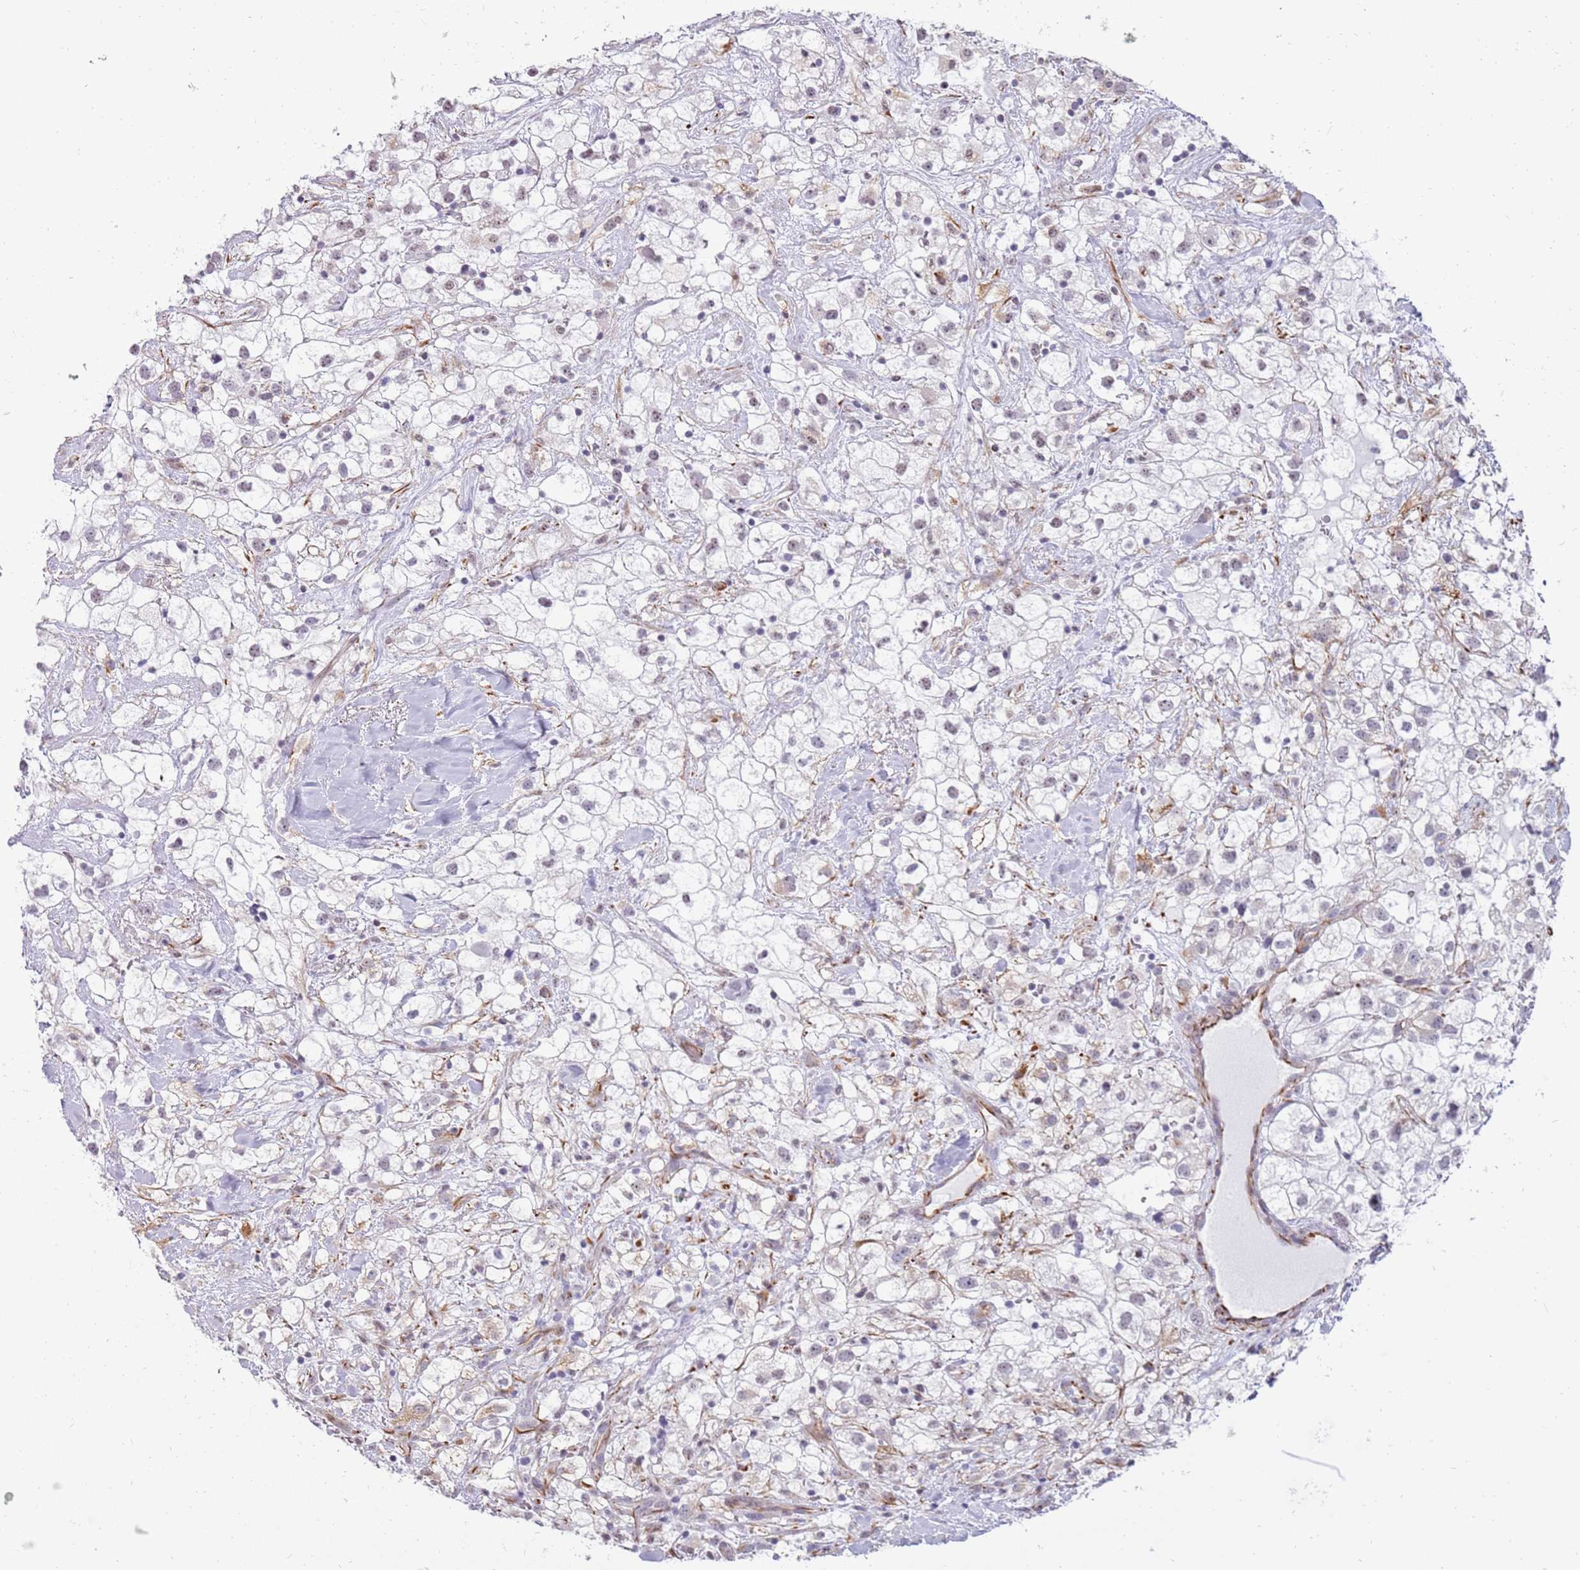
{"staining": {"intensity": "weak", "quantity": "<25%", "location": "nuclear"}, "tissue": "renal cancer", "cell_type": "Tumor cells", "image_type": "cancer", "snomed": [{"axis": "morphology", "description": "Adenocarcinoma, NOS"}, {"axis": "topography", "description": "Kidney"}], "caption": "The histopathology image displays no significant expression in tumor cells of renal adenocarcinoma.", "gene": "NBPF3", "patient": {"sex": "male", "age": 59}}